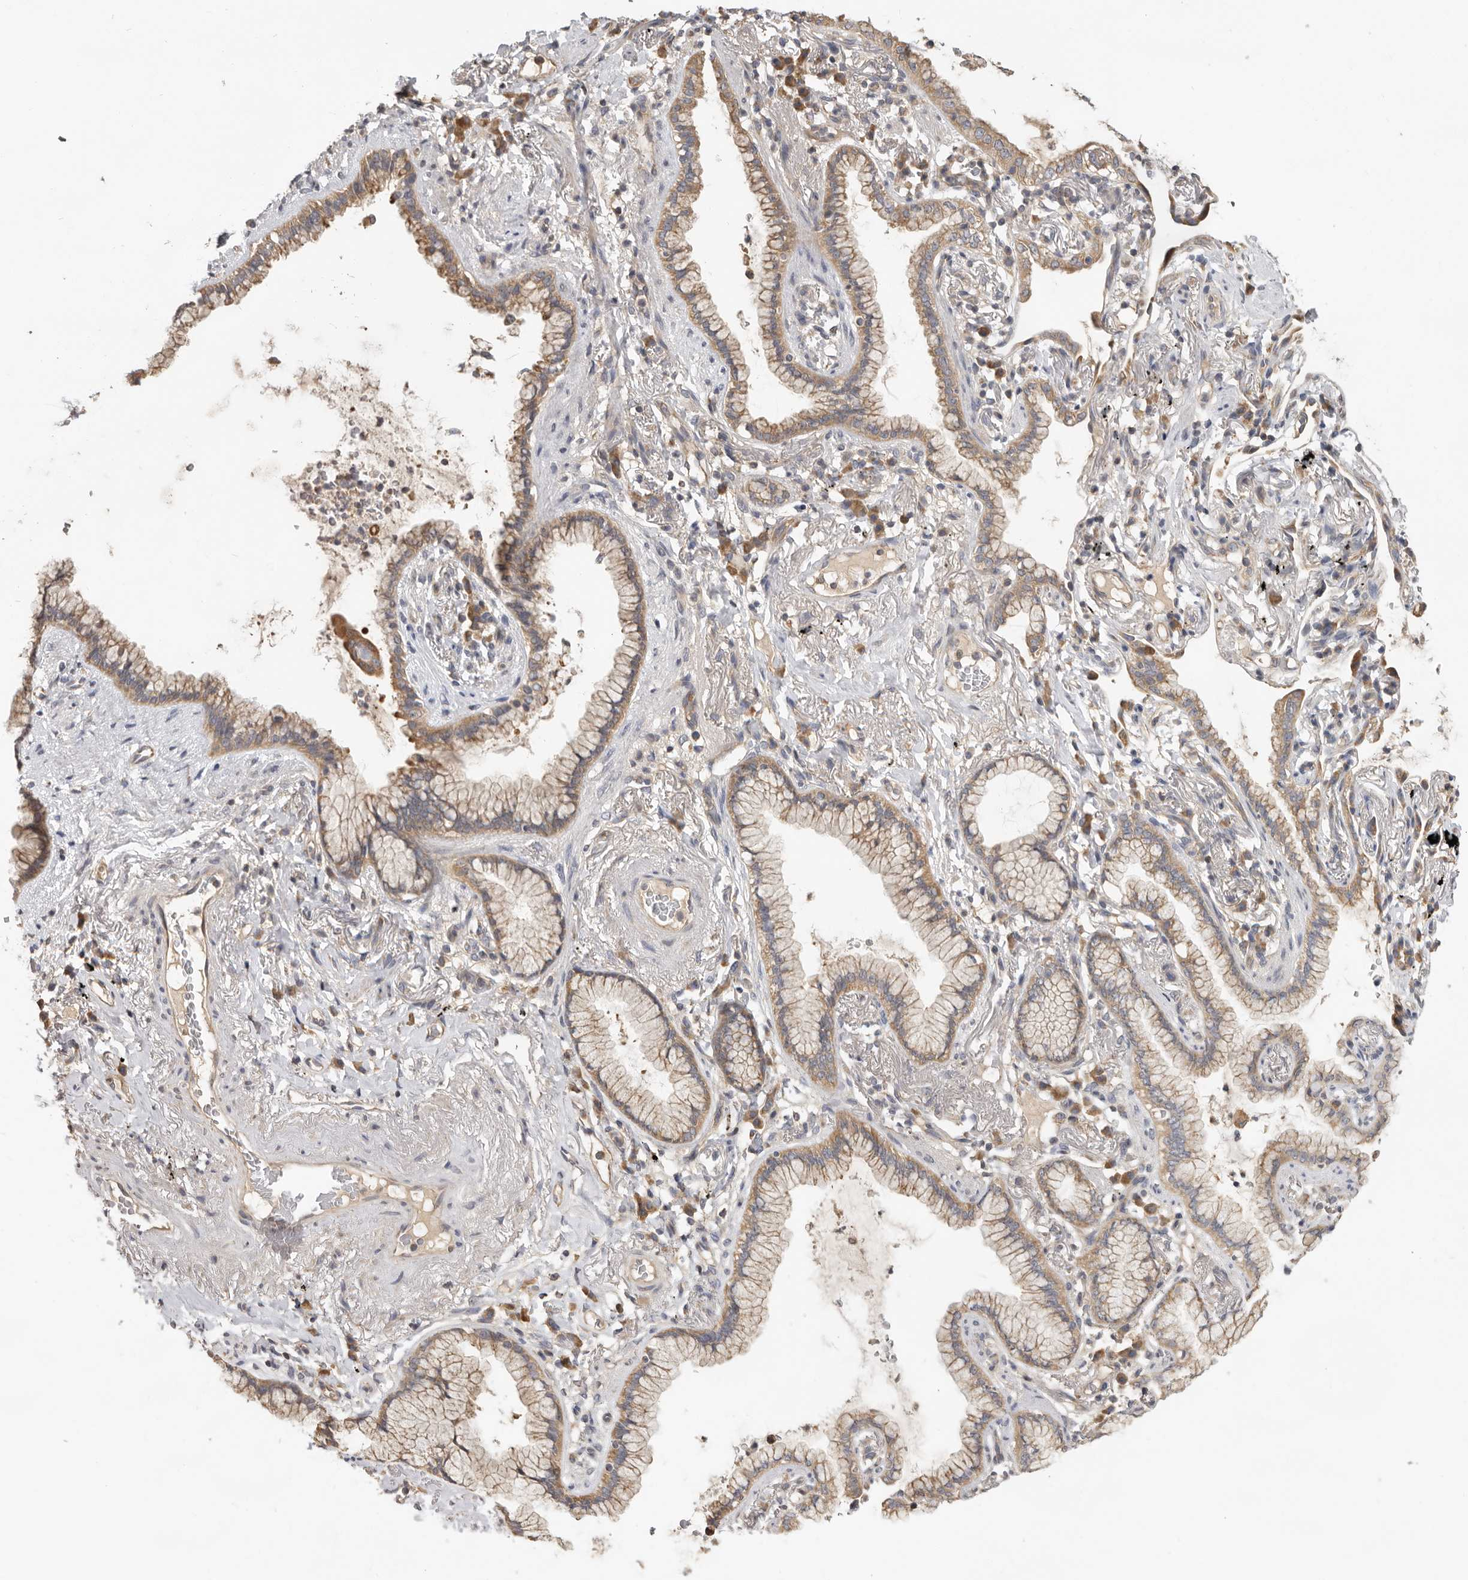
{"staining": {"intensity": "moderate", "quantity": ">75%", "location": "cytoplasmic/membranous"}, "tissue": "lung cancer", "cell_type": "Tumor cells", "image_type": "cancer", "snomed": [{"axis": "morphology", "description": "Adenocarcinoma, NOS"}, {"axis": "topography", "description": "Lung"}], "caption": "Human adenocarcinoma (lung) stained for a protein (brown) shows moderate cytoplasmic/membranous positive staining in approximately >75% of tumor cells.", "gene": "PPP1R42", "patient": {"sex": "female", "age": 70}}